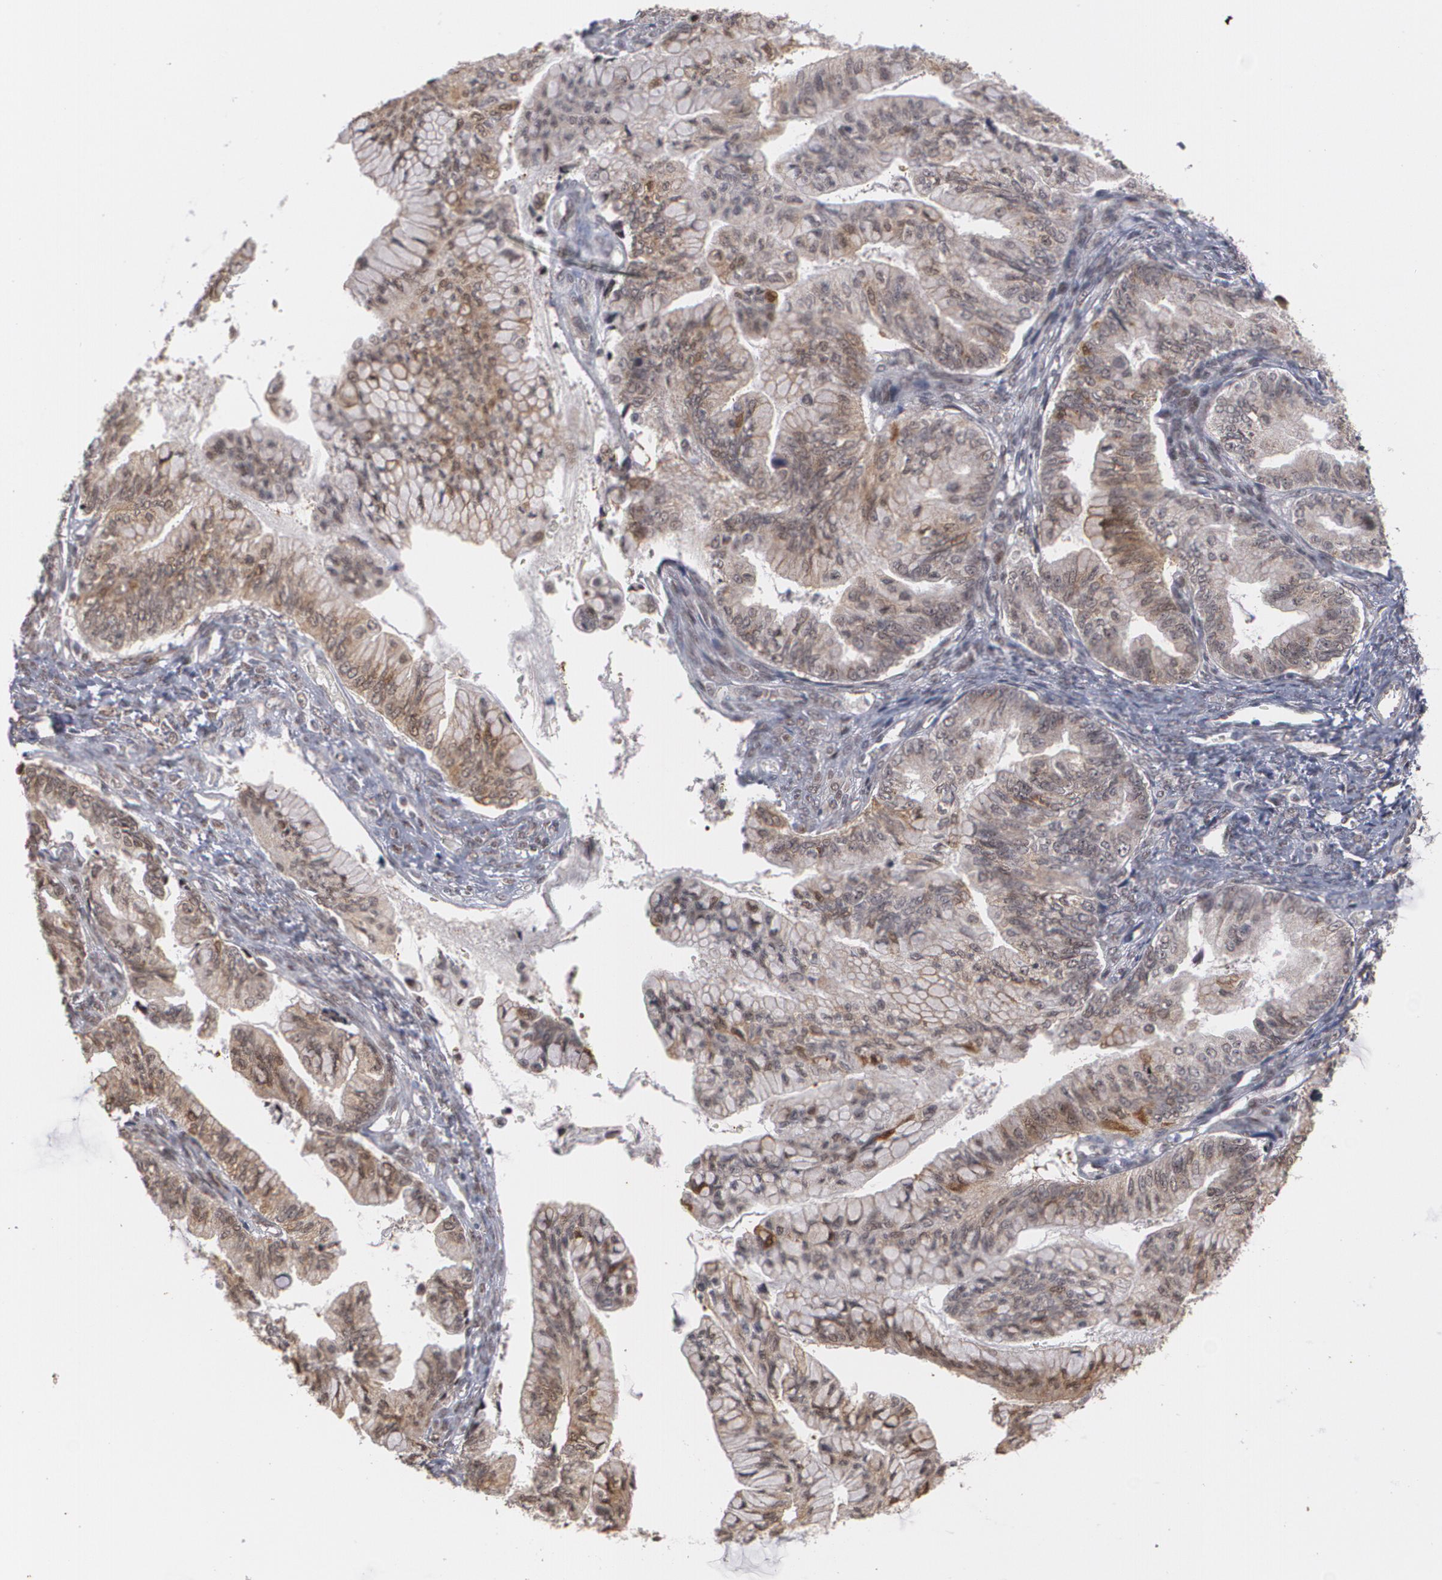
{"staining": {"intensity": "weak", "quantity": "25%-75%", "location": "cytoplasmic/membranous,nuclear"}, "tissue": "ovarian cancer", "cell_type": "Tumor cells", "image_type": "cancer", "snomed": [{"axis": "morphology", "description": "Cystadenocarcinoma, mucinous, NOS"}, {"axis": "topography", "description": "Ovary"}], "caption": "A brown stain labels weak cytoplasmic/membranous and nuclear positivity of a protein in ovarian cancer tumor cells.", "gene": "ZNF75A", "patient": {"sex": "female", "age": 36}}